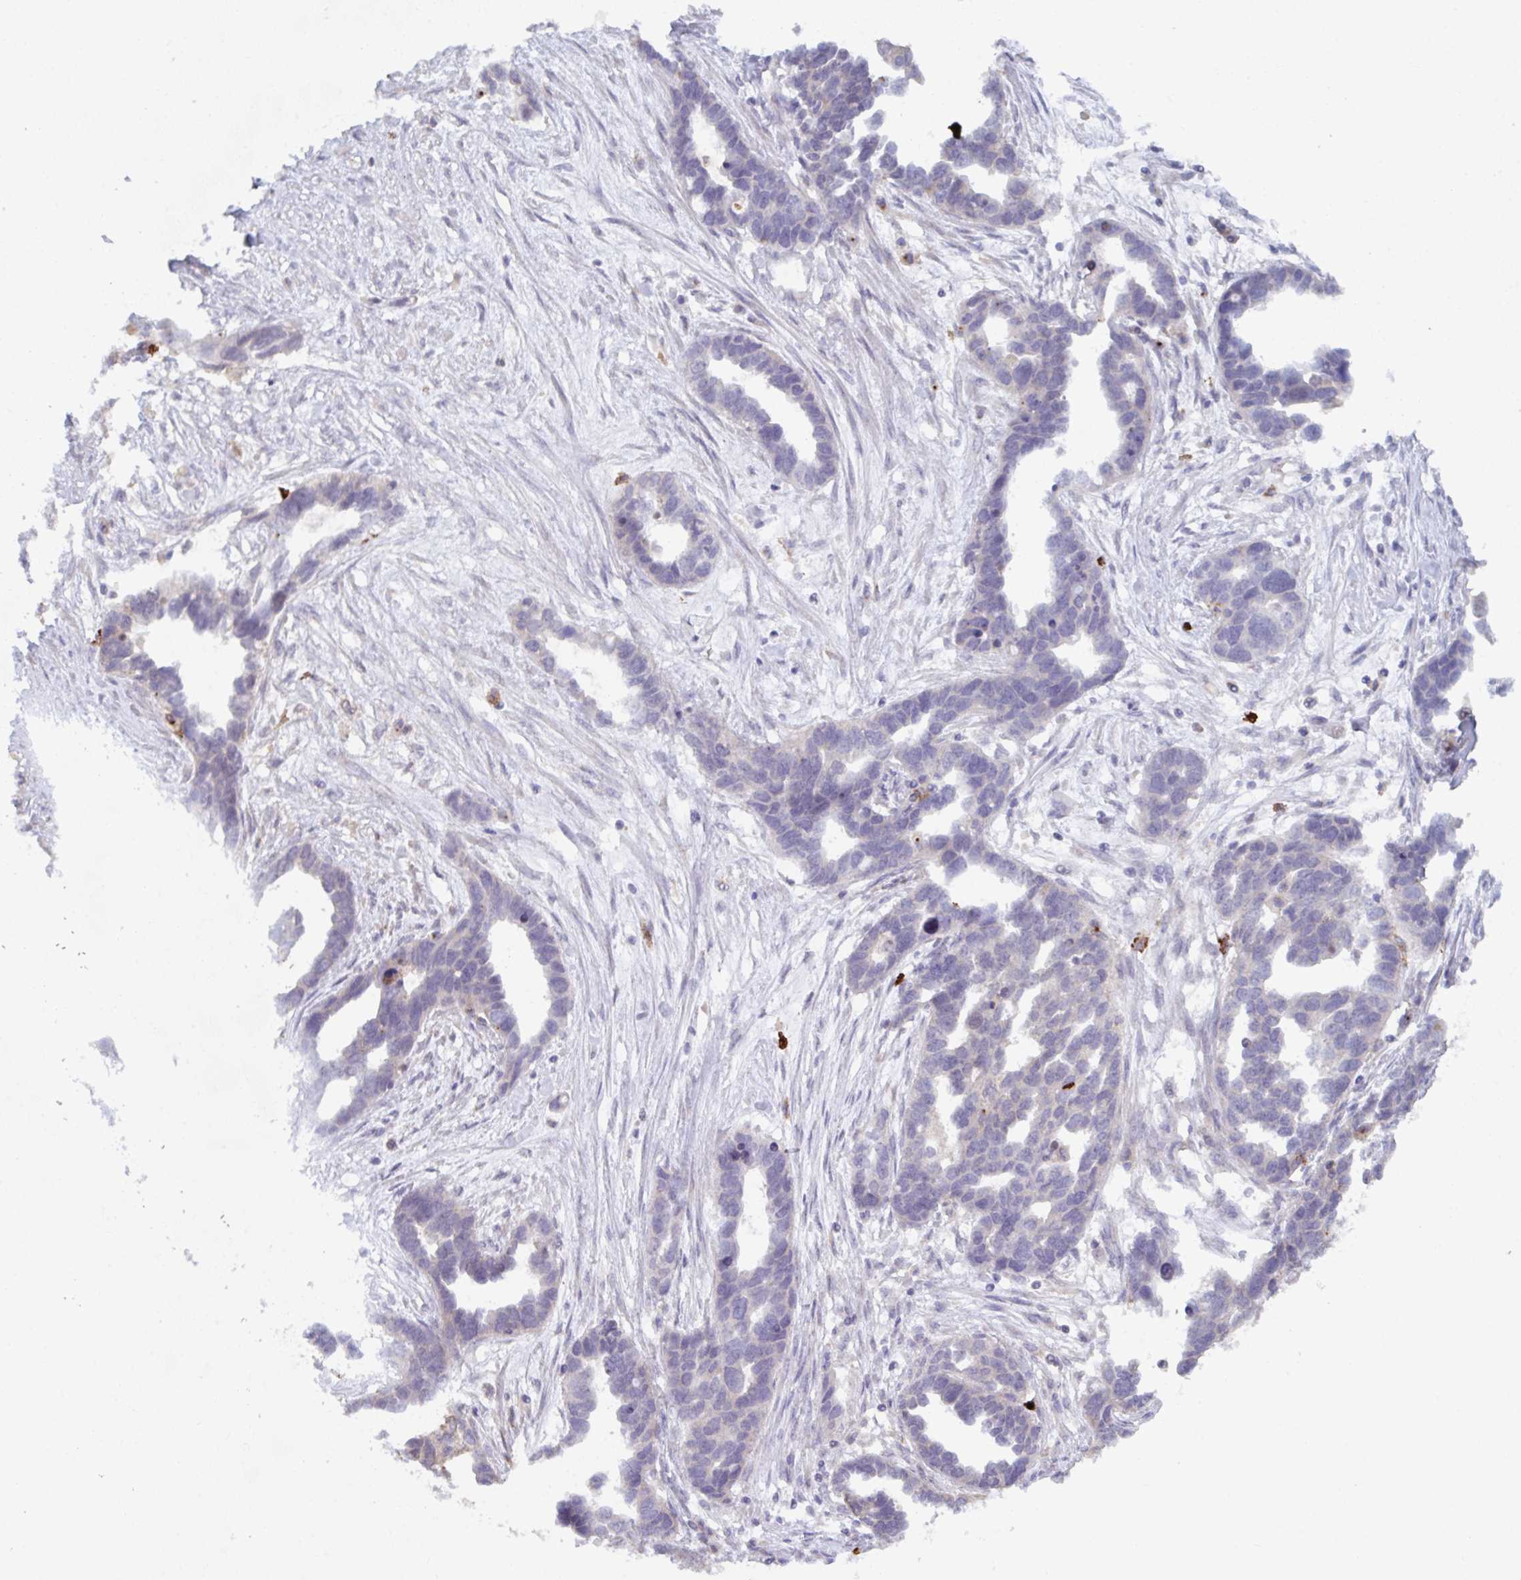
{"staining": {"intensity": "negative", "quantity": "none", "location": "none"}, "tissue": "ovarian cancer", "cell_type": "Tumor cells", "image_type": "cancer", "snomed": [{"axis": "morphology", "description": "Cystadenocarcinoma, serous, NOS"}, {"axis": "topography", "description": "Ovary"}], "caption": "A high-resolution photomicrograph shows immunohistochemistry staining of ovarian serous cystadenocarcinoma, which shows no significant staining in tumor cells.", "gene": "KCNK5", "patient": {"sex": "female", "age": 54}}